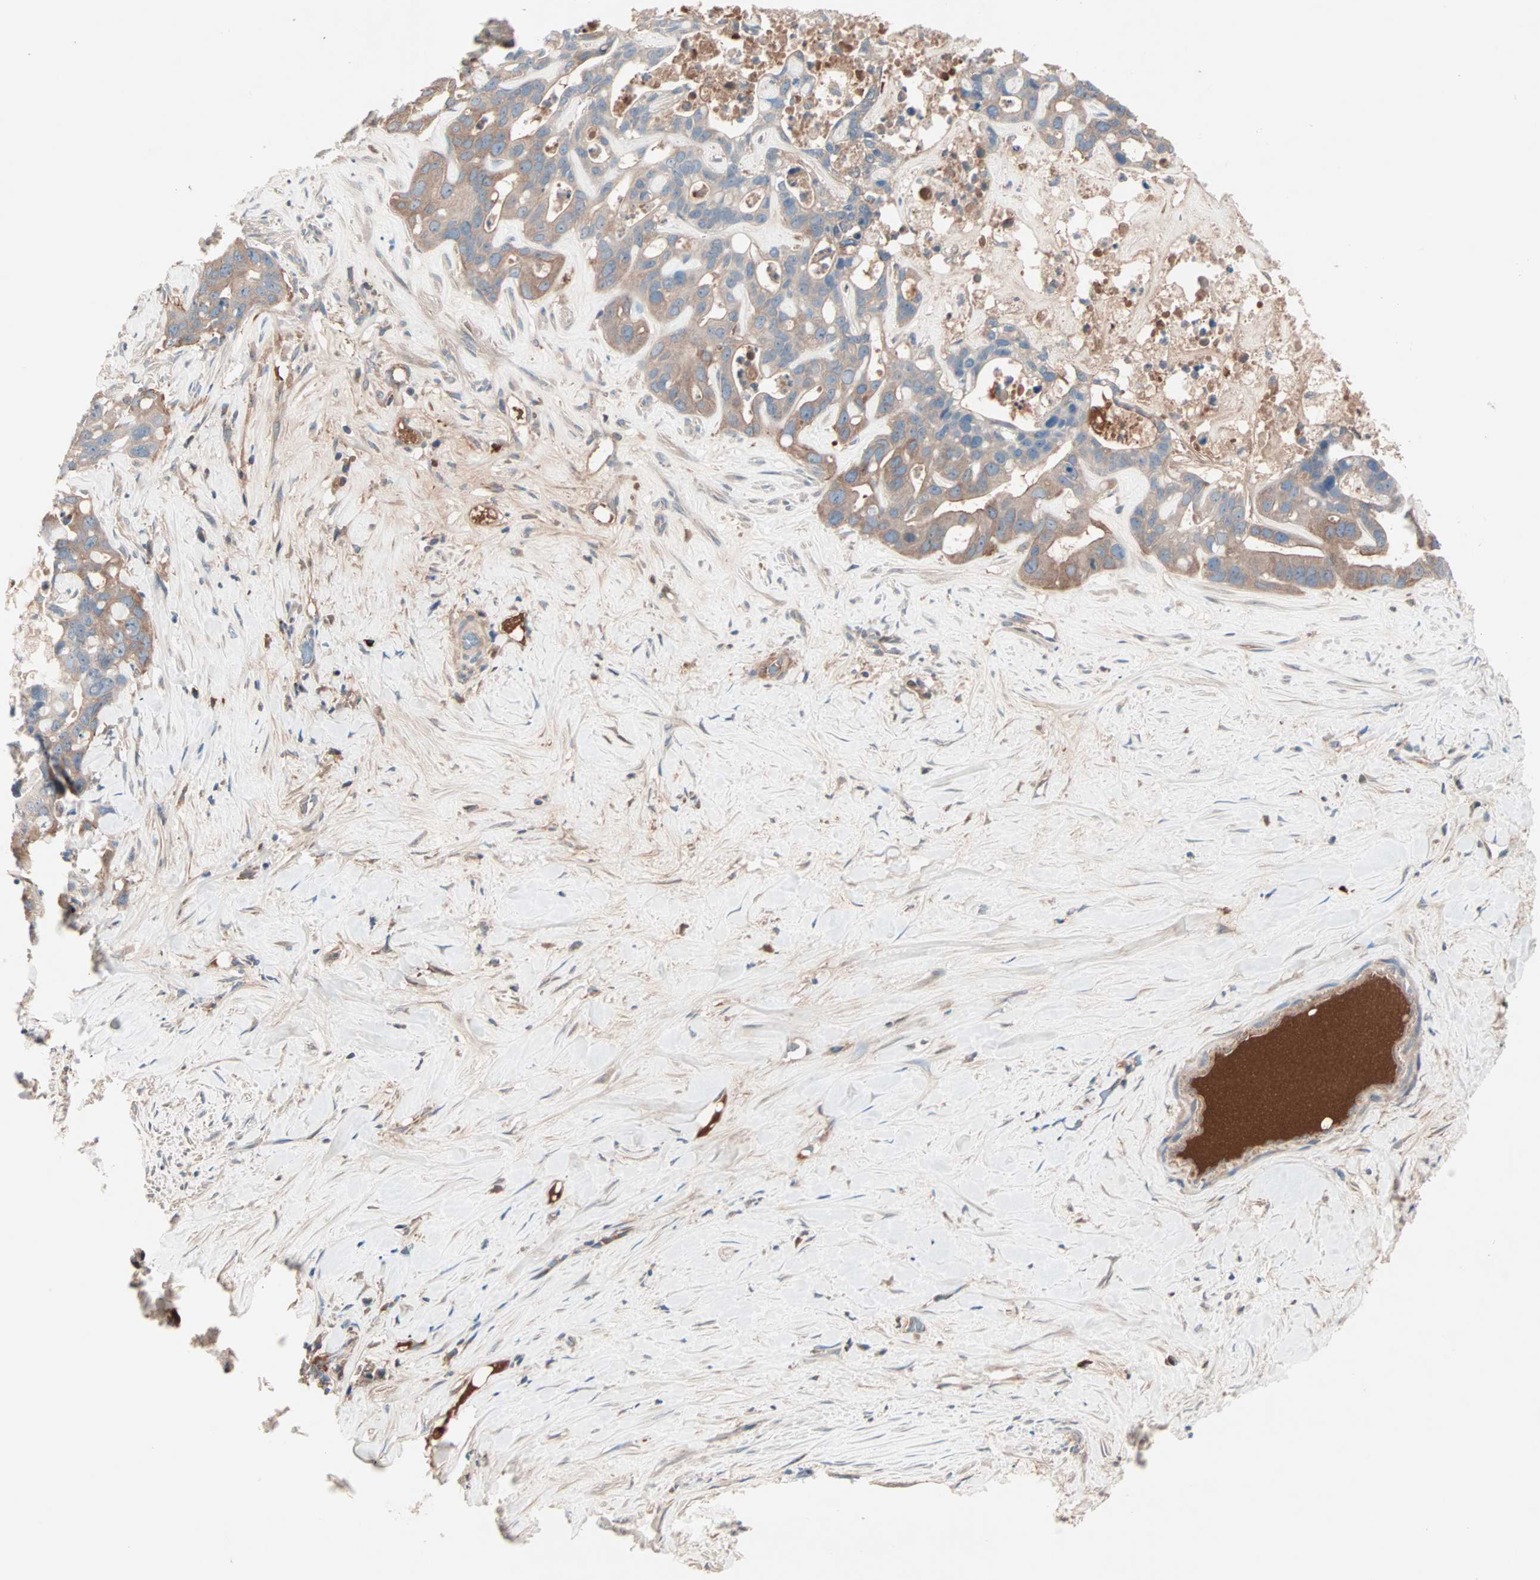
{"staining": {"intensity": "moderate", "quantity": ">75%", "location": "cytoplasmic/membranous"}, "tissue": "liver cancer", "cell_type": "Tumor cells", "image_type": "cancer", "snomed": [{"axis": "morphology", "description": "Cholangiocarcinoma"}, {"axis": "topography", "description": "Liver"}], "caption": "Immunohistochemical staining of human liver cholangiocarcinoma demonstrates medium levels of moderate cytoplasmic/membranous positivity in approximately >75% of tumor cells.", "gene": "CAD", "patient": {"sex": "female", "age": 65}}